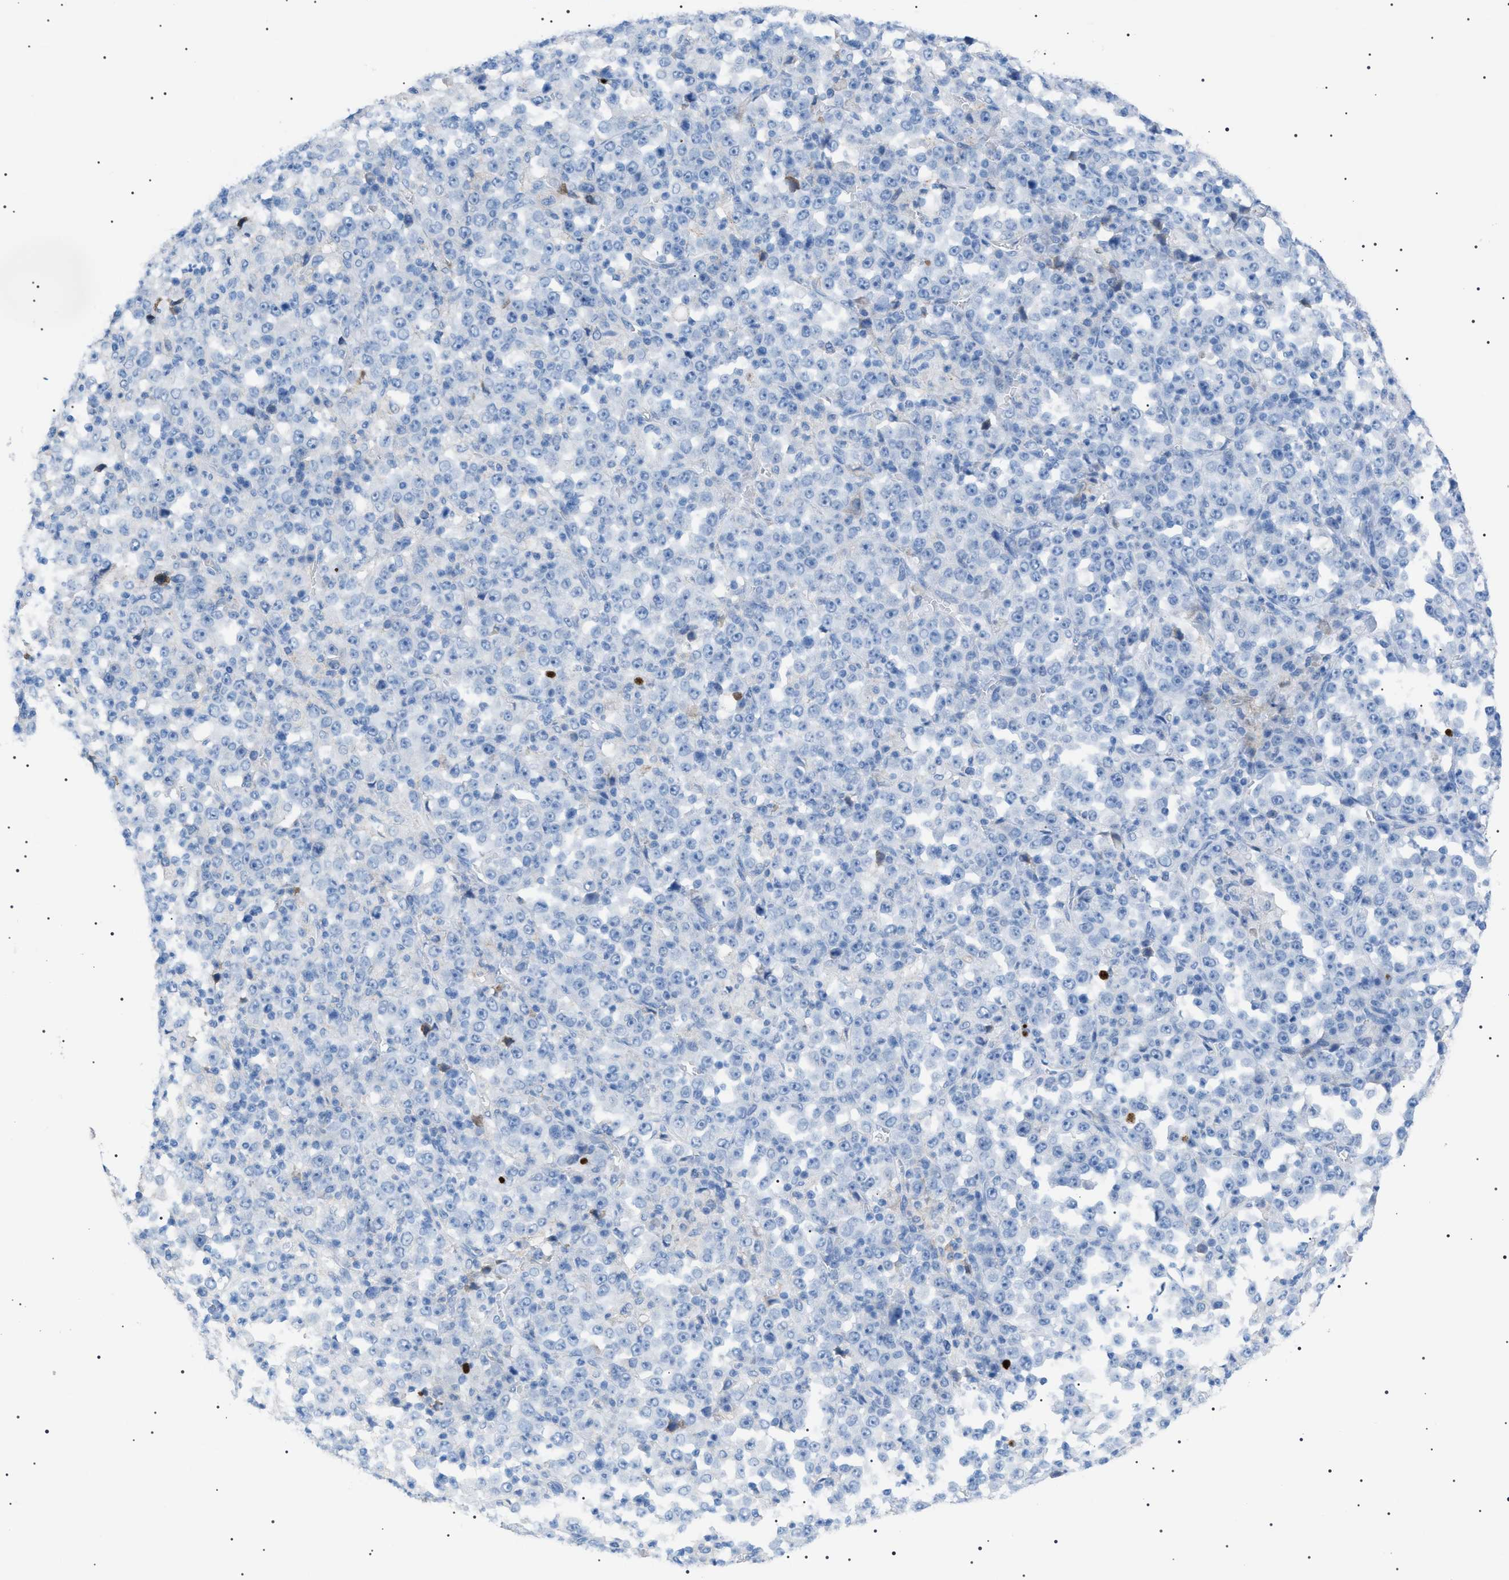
{"staining": {"intensity": "negative", "quantity": "none", "location": "none"}, "tissue": "stomach cancer", "cell_type": "Tumor cells", "image_type": "cancer", "snomed": [{"axis": "morphology", "description": "Normal tissue, NOS"}, {"axis": "morphology", "description": "Adenocarcinoma, NOS"}, {"axis": "topography", "description": "Stomach, upper"}, {"axis": "topography", "description": "Stomach"}], "caption": "The histopathology image demonstrates no staining of tumor cells in stomach cancer (adenocarcinoma).", "gene": "LPA", "patient": {"sex": "male", "age": 59}}